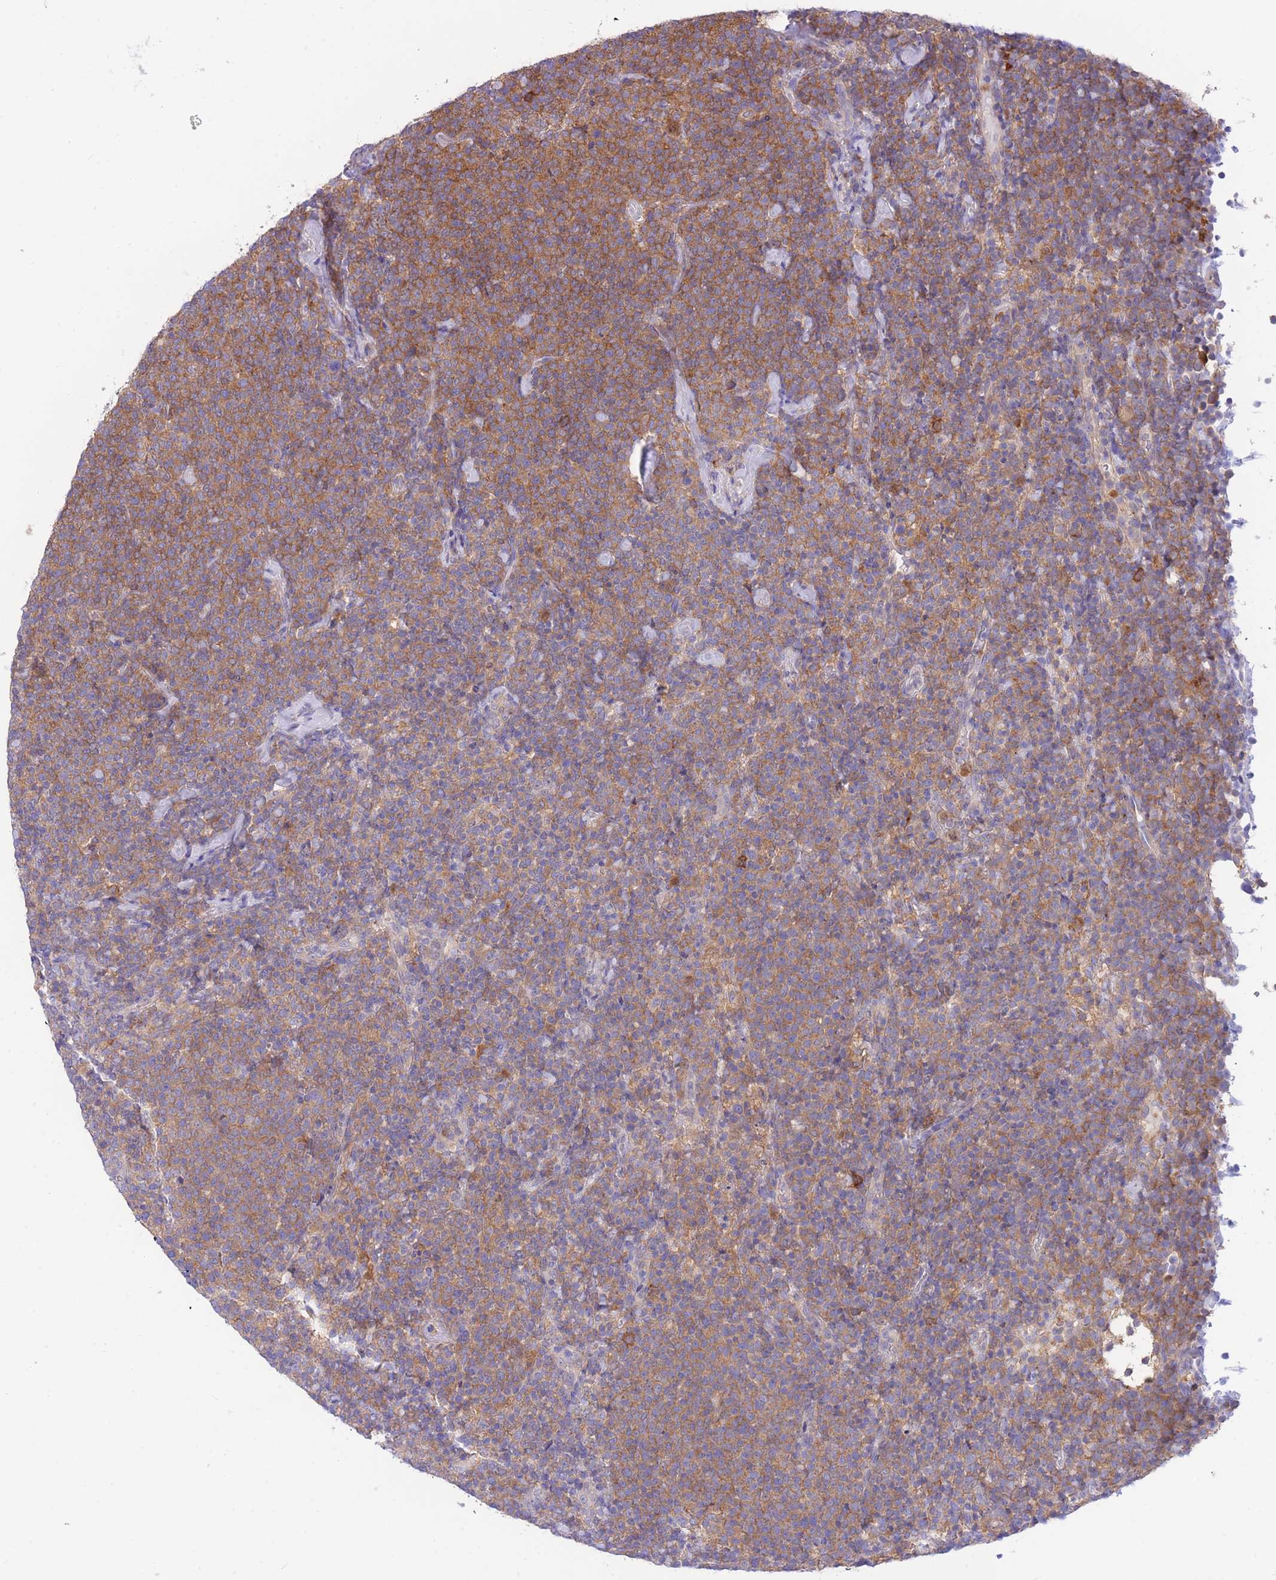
{"staining": {"intensity": "moderate", "quantity": ">75%", "location": "cytoplasmic/membranous"}, "tissue": "lymphoma", "cell_type": "Tumor cells", "image_type": "cancer", "snomed": [{"axis": "morphology", "description": "Malignant lymphoma, non-Hodgkin's type, High grade"}, {"axis": "topography", "description": "Lymph node"}], "caption": "Protein staining reveals moderate cytoplasmic/membranous positivity in about >75% of tumor cells in lymphoma. (Brightfield microscopy of DAB IHC at high magnification).", "gene": "NAMPT", "patient": {"sex": "male", "age": 61}}